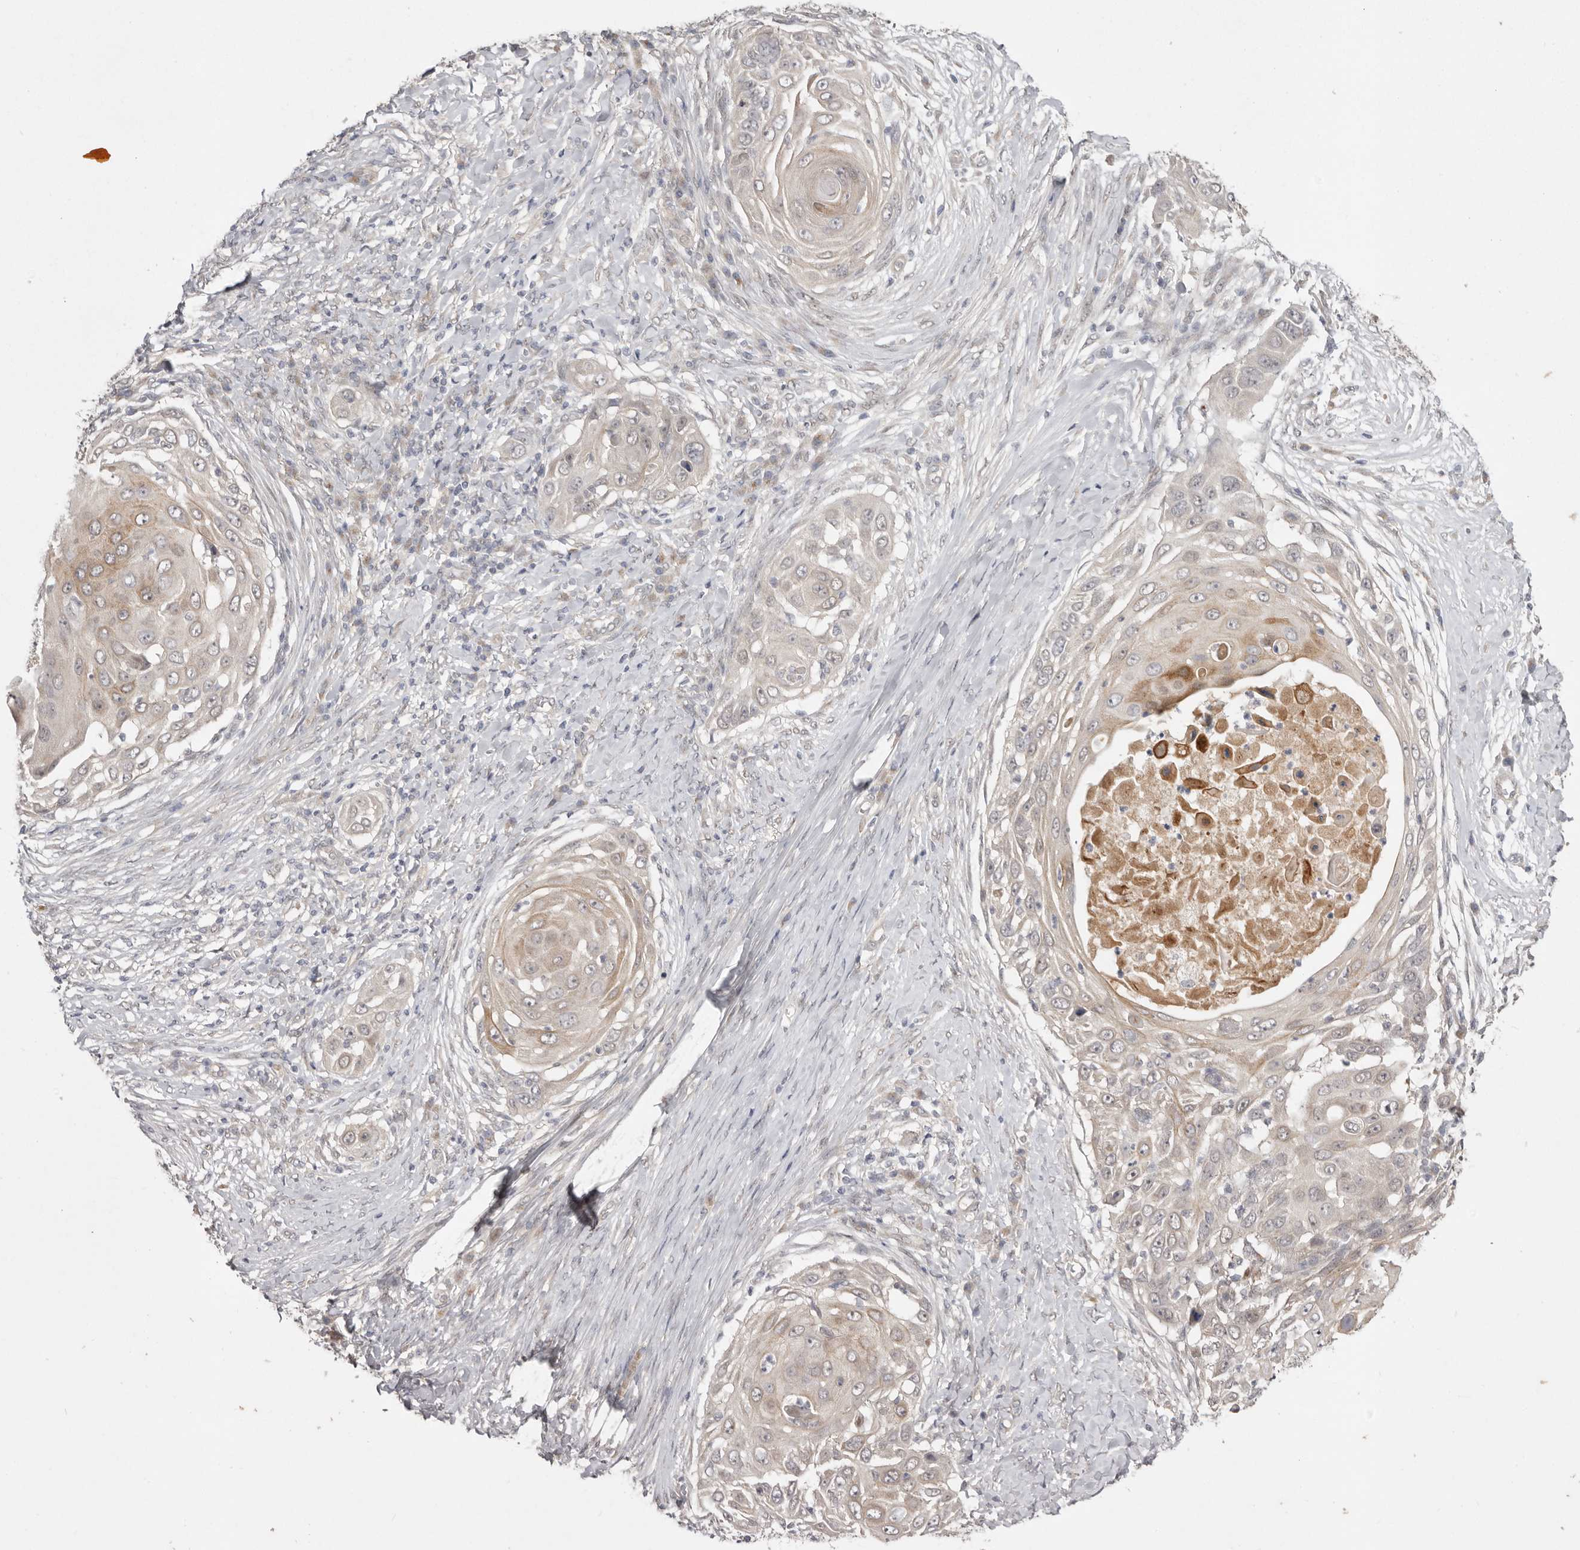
{"staining": {"intensity": "weak", "quantity": ">75%", "location": "cytoplasmic/membranous"}, "tissue": "skin cancer", "cell_type": "Tumor cells", "image_type": "cancer", "snomed": [{"axis": "morphology", "description": "Squamous cell carcinoma, NOS"}, {"axis": "topography", "description": "Skin"}], "caption": "High-magnification brightfield microscopy of squamous cell carcinoma (skin) stained with DAB (brown) and counterstained with hematoxylin (blue). tumor cells exhibit weak cytoplasmic/membranous expression is present in approximately>75% of cells.", "gene": "NSUN4", "patient": {"sex": "female", "age": 44}}